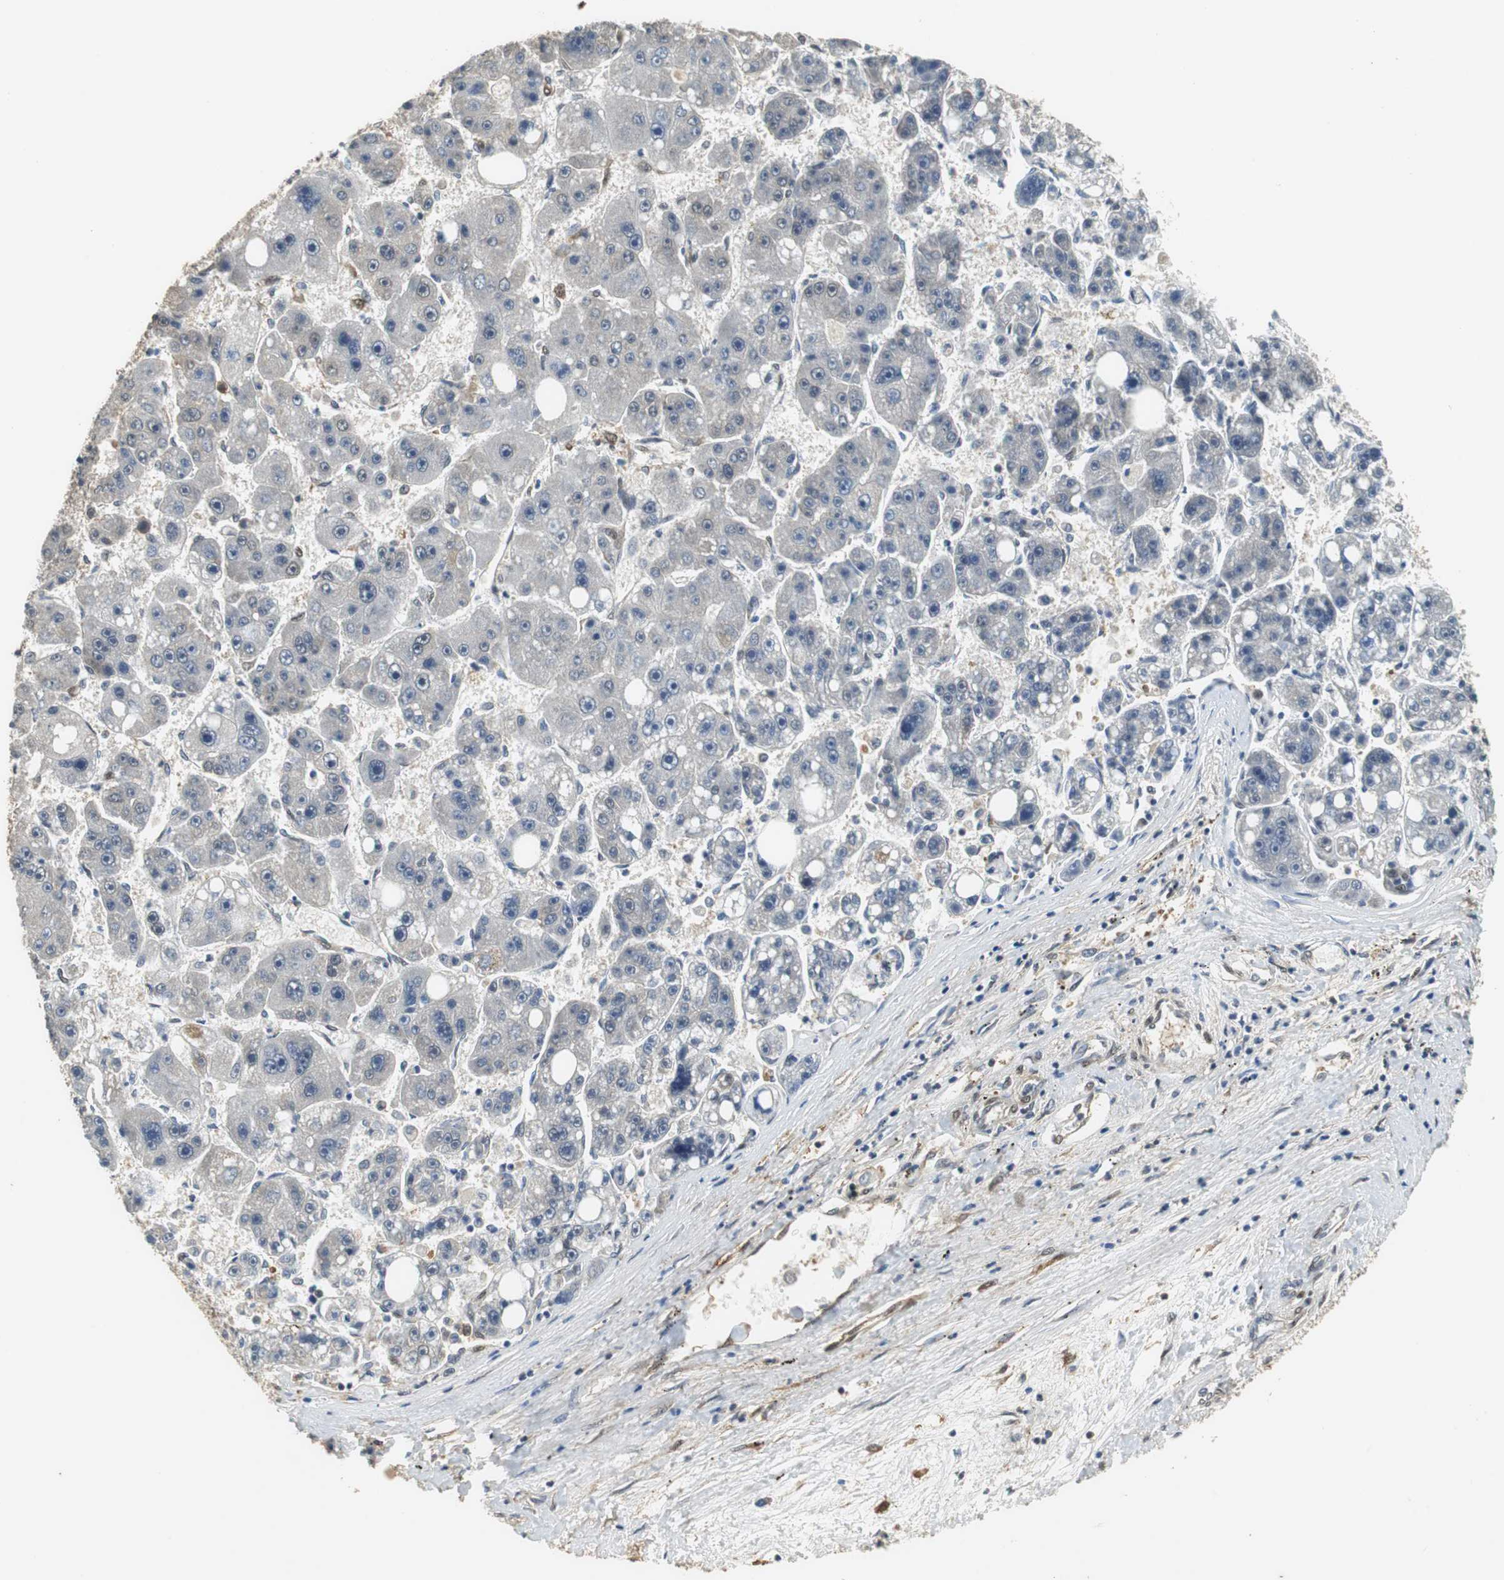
{"staining": {"intensity": "negative", "quantity": "none", "location": "none"}, "tissue": "liver cancer", "cell_type": "Tumor cells", "image_type": "cancer", "snomed": [{"axis": "morphology", "description": "Carcinoma, Hepatocellular, NOS"}, {"axis": "topography", "description": "Liver"}], "caption": "A photomicrograph of human liver cancer is negative for staining in tumor cells. (Stains: DAB (3,3'-diaminobenzidine) IHC with hematoxylin counter stain, Microscopy: brightfield microscopy at high magnification).", "gene": "UBQLN2", "patient": {"sex": "female", "age": 61}}